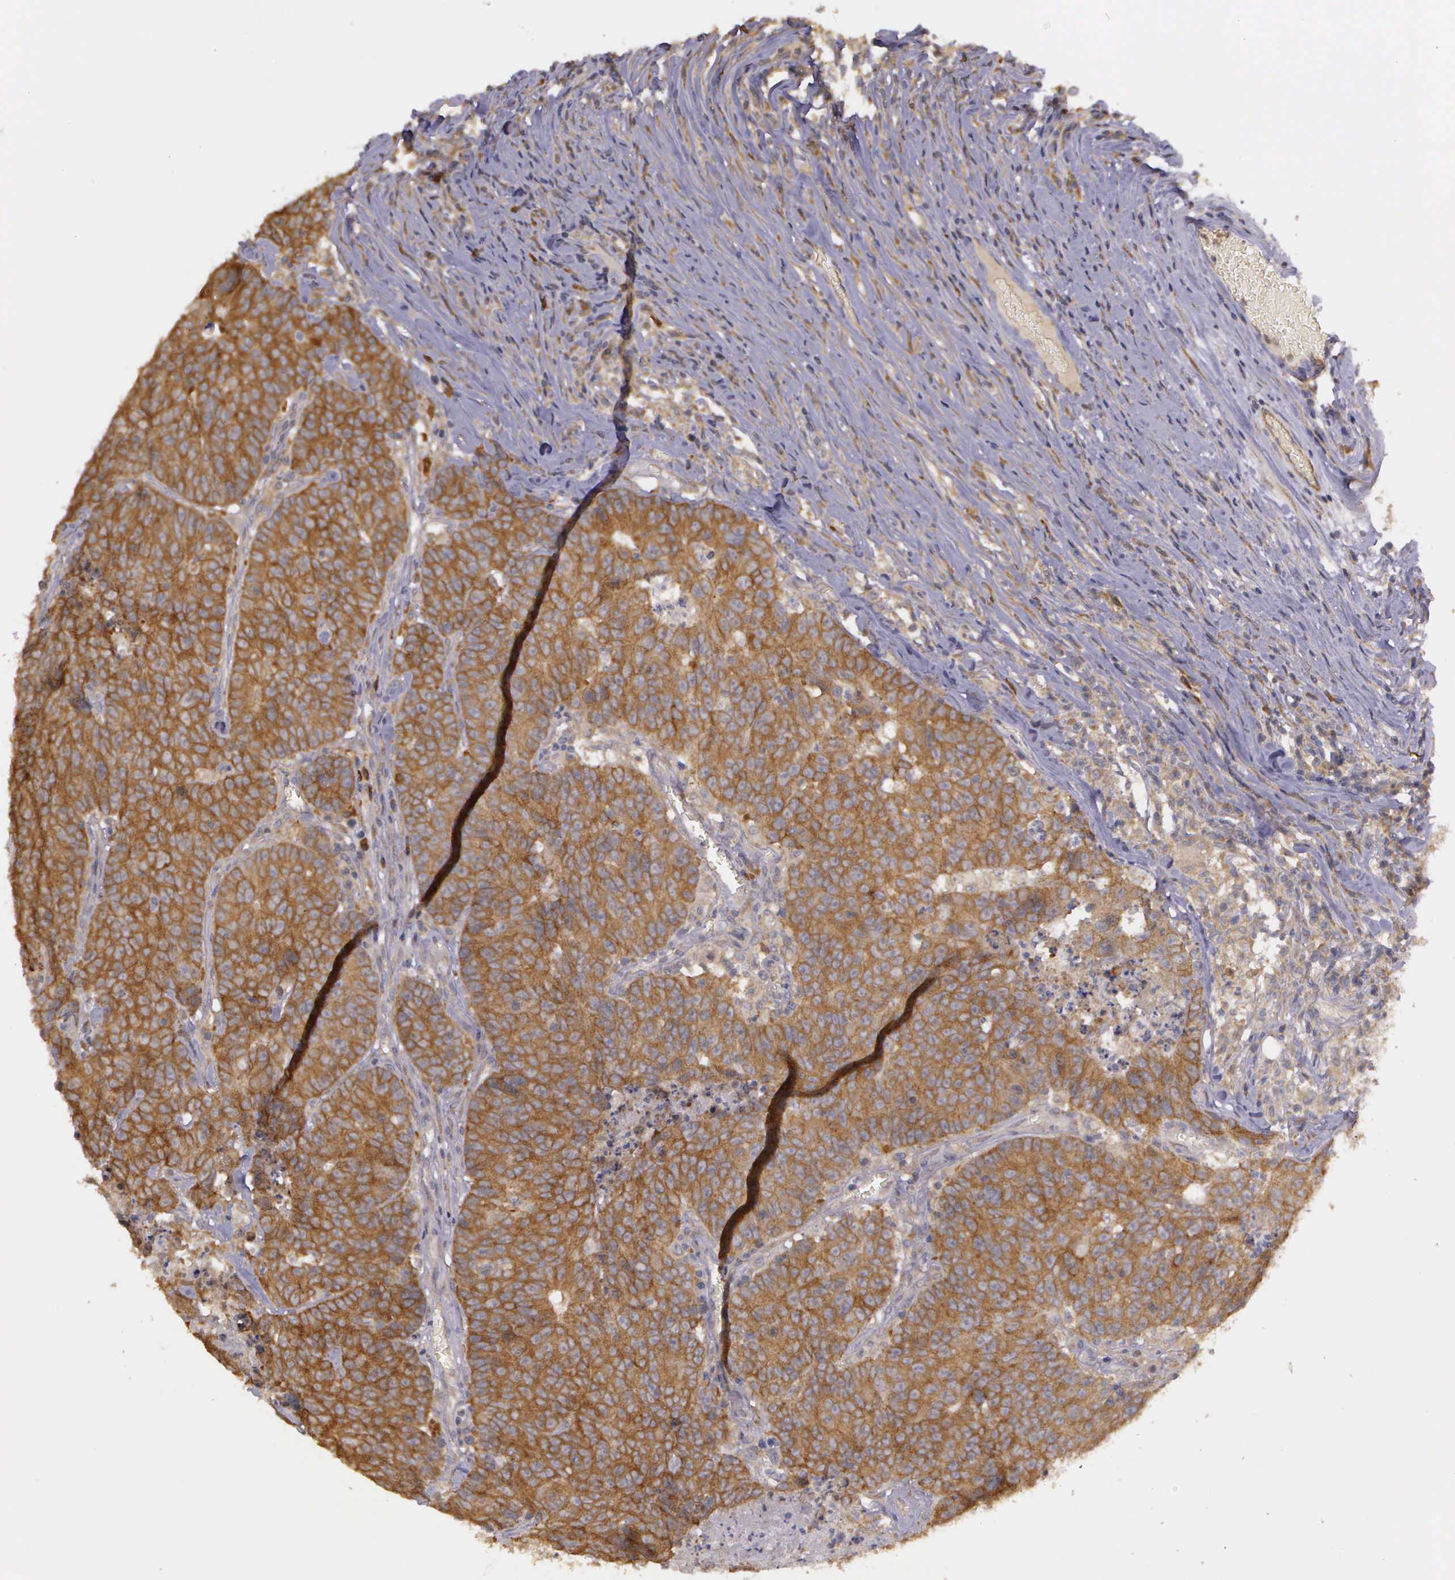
{"staining": {"intensity": "strong", "quantity": ">75%", "location": "cytoplasmic/membranous"}, "tissue": "colorectal cancer", "cell_type": "Tumor cells", "image_type": "cancer", "snomed": [{"axis": "morphology", "description": "Adenocarcinoma, NOS"}, {"axis": "topography", "description": "Colon"}], "caption": "High-power microscopy captured an IHC image of colorectal cancer (adenocarcinoma), revealing strong cytoplasmic/membranous staining in about >75% of tumor cells.", "gene": "EIF5", "patient": {"sex": "female", "age": 53}}